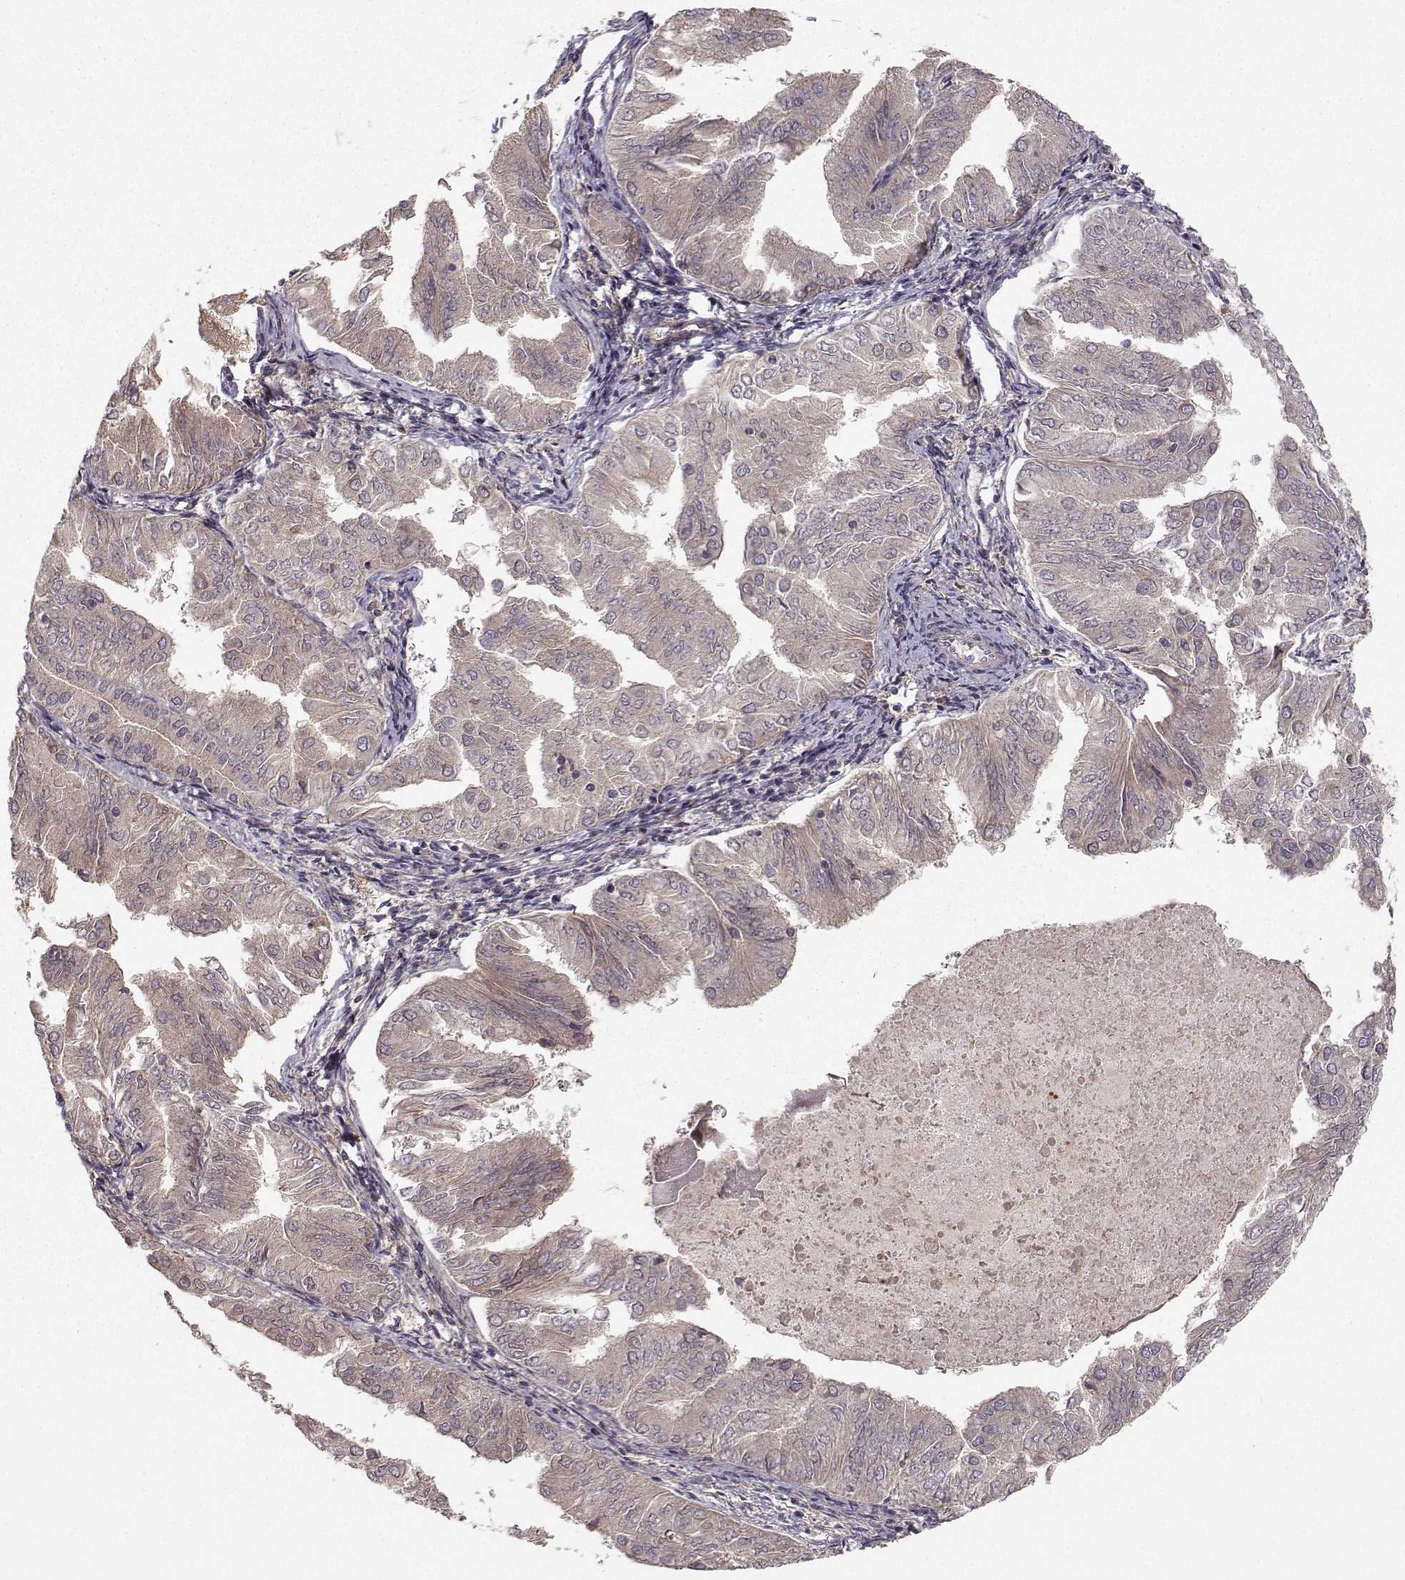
{"staining": {"intensity": "negative", "quantity": "none", "location": "none"}, "tissue": "endometrial cancer", "cell_type": "Tumor cells", "image_type": "cancer", "snomed": [{"axis": "morphology", "description": "Adenocarcinoma, NOS"}, {"axis": "topography", "description": "Endometrium"}], "caption": "Immunohistochemistry (IHC) photomicrograph of human adenocarcinoma (endometrial) stained for a protein (brown), which reveals no positivity in tumor cells.", "gene": "WNT6", "patient": {"sex": "female", "age": 53}}